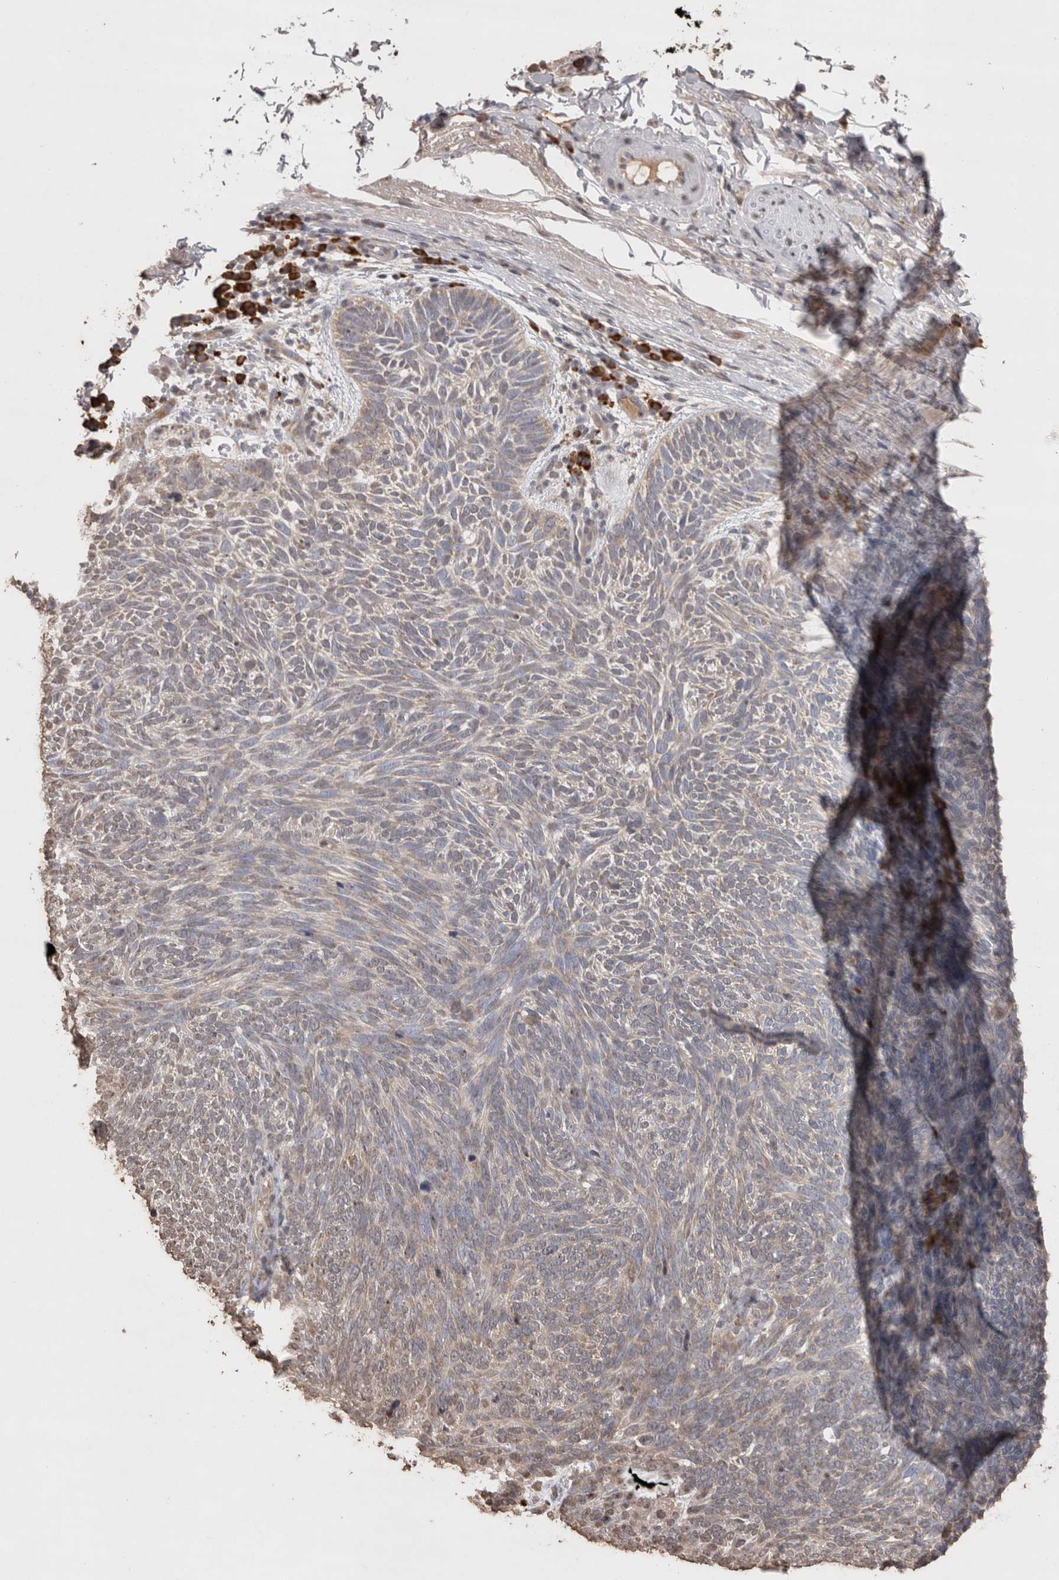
{"staining": {"intensity": "weak", "quantity": "25%-75%", "location": "cytoplasmic/membranous"}, "tissue": "skin cancer", "cell_type": "Tumor cells", "image_type": "cancer", "snomed": [{"axis": "morphology", "description": "Basal cell carcinoma"}, {"axis": "topography", "description": "Skin"}], "caption": "A low amount of weak cytoplasmic/membranous staining is identified in about 25%-75% of tumor cells in skin cancer (basal cell carcinoma) tissue.", "gene": "CRELD2", "patient": {"sex": "female", "age": 85}}